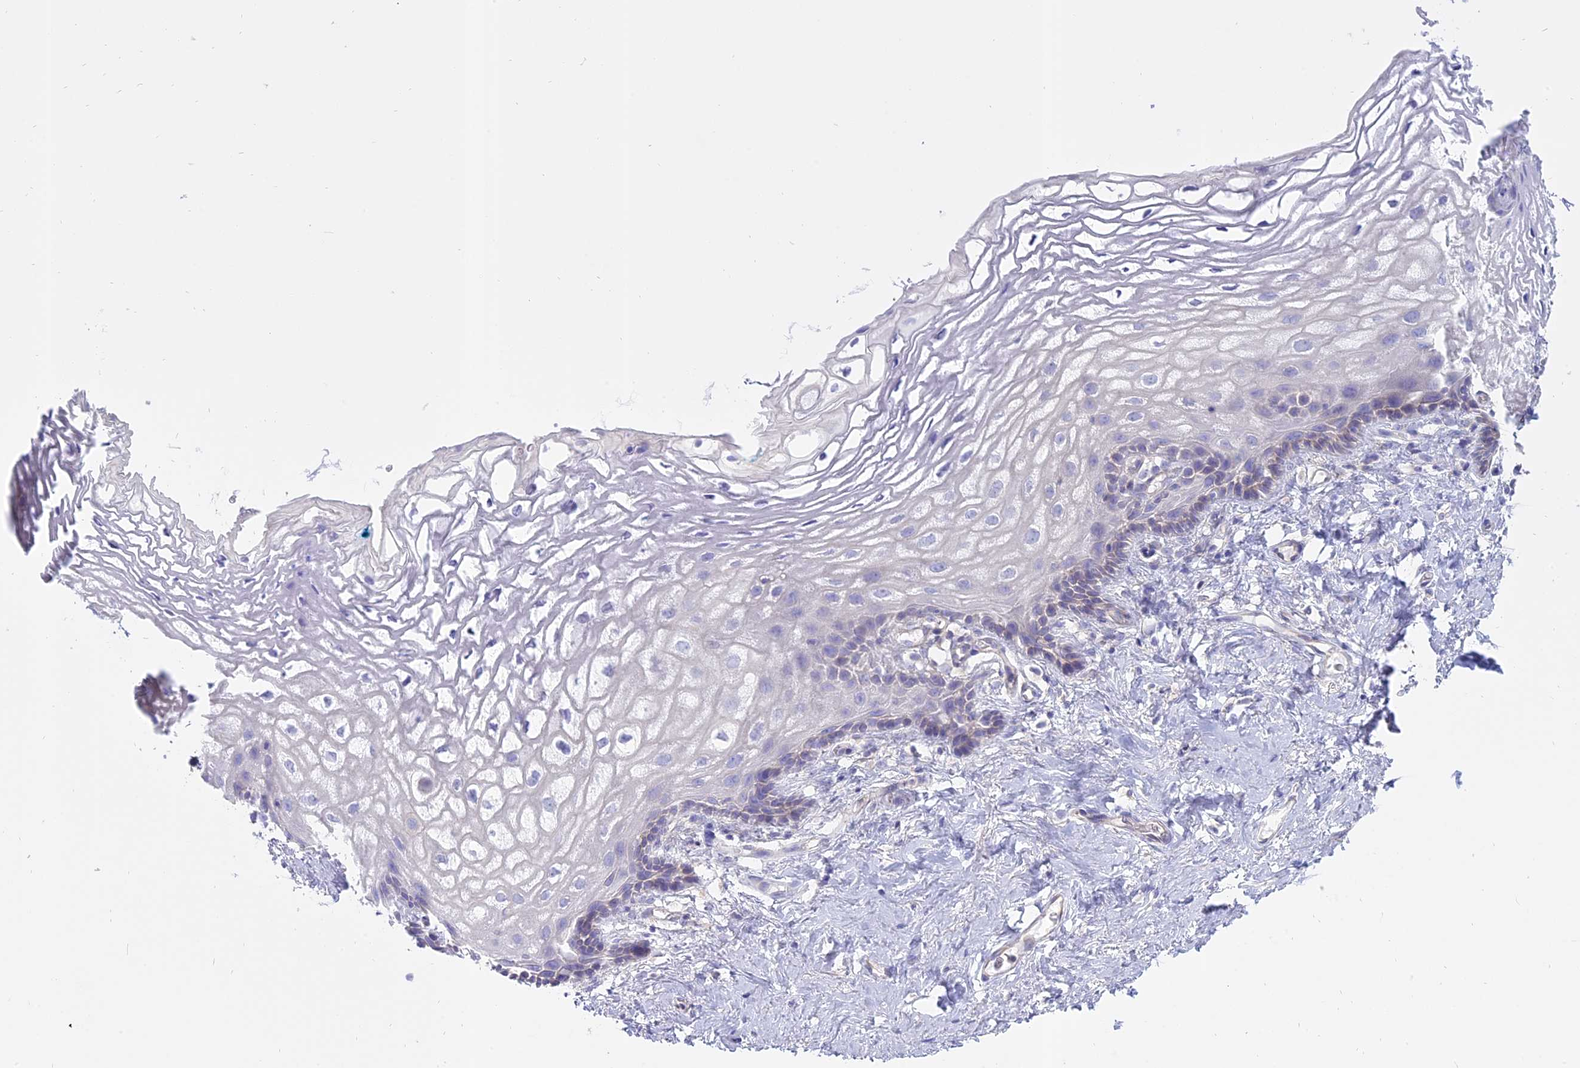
{"staining": {"intensity": "negative", "quantity": "none", "location": "none"}, "tissue": "vagina", "cell_type": "Squamous epithelial cells", "image_type": "normal", "snomed": [{"axis": "morphology", "description": "Normal tissue, NOS"}, {"axis": "morphology", "description": "Adenocarcinoma, NOS"}, {"axis": "topography", "description": "Rectum"}, {"axis": "topography", "description": "Vagina"}], "caption": "Immunohistochemistry of unremarkable human vagina displays no staining in squamous epithelial cells.", "gene": "AHCYL1", "patient": {"sex": "female", "age": 71}}